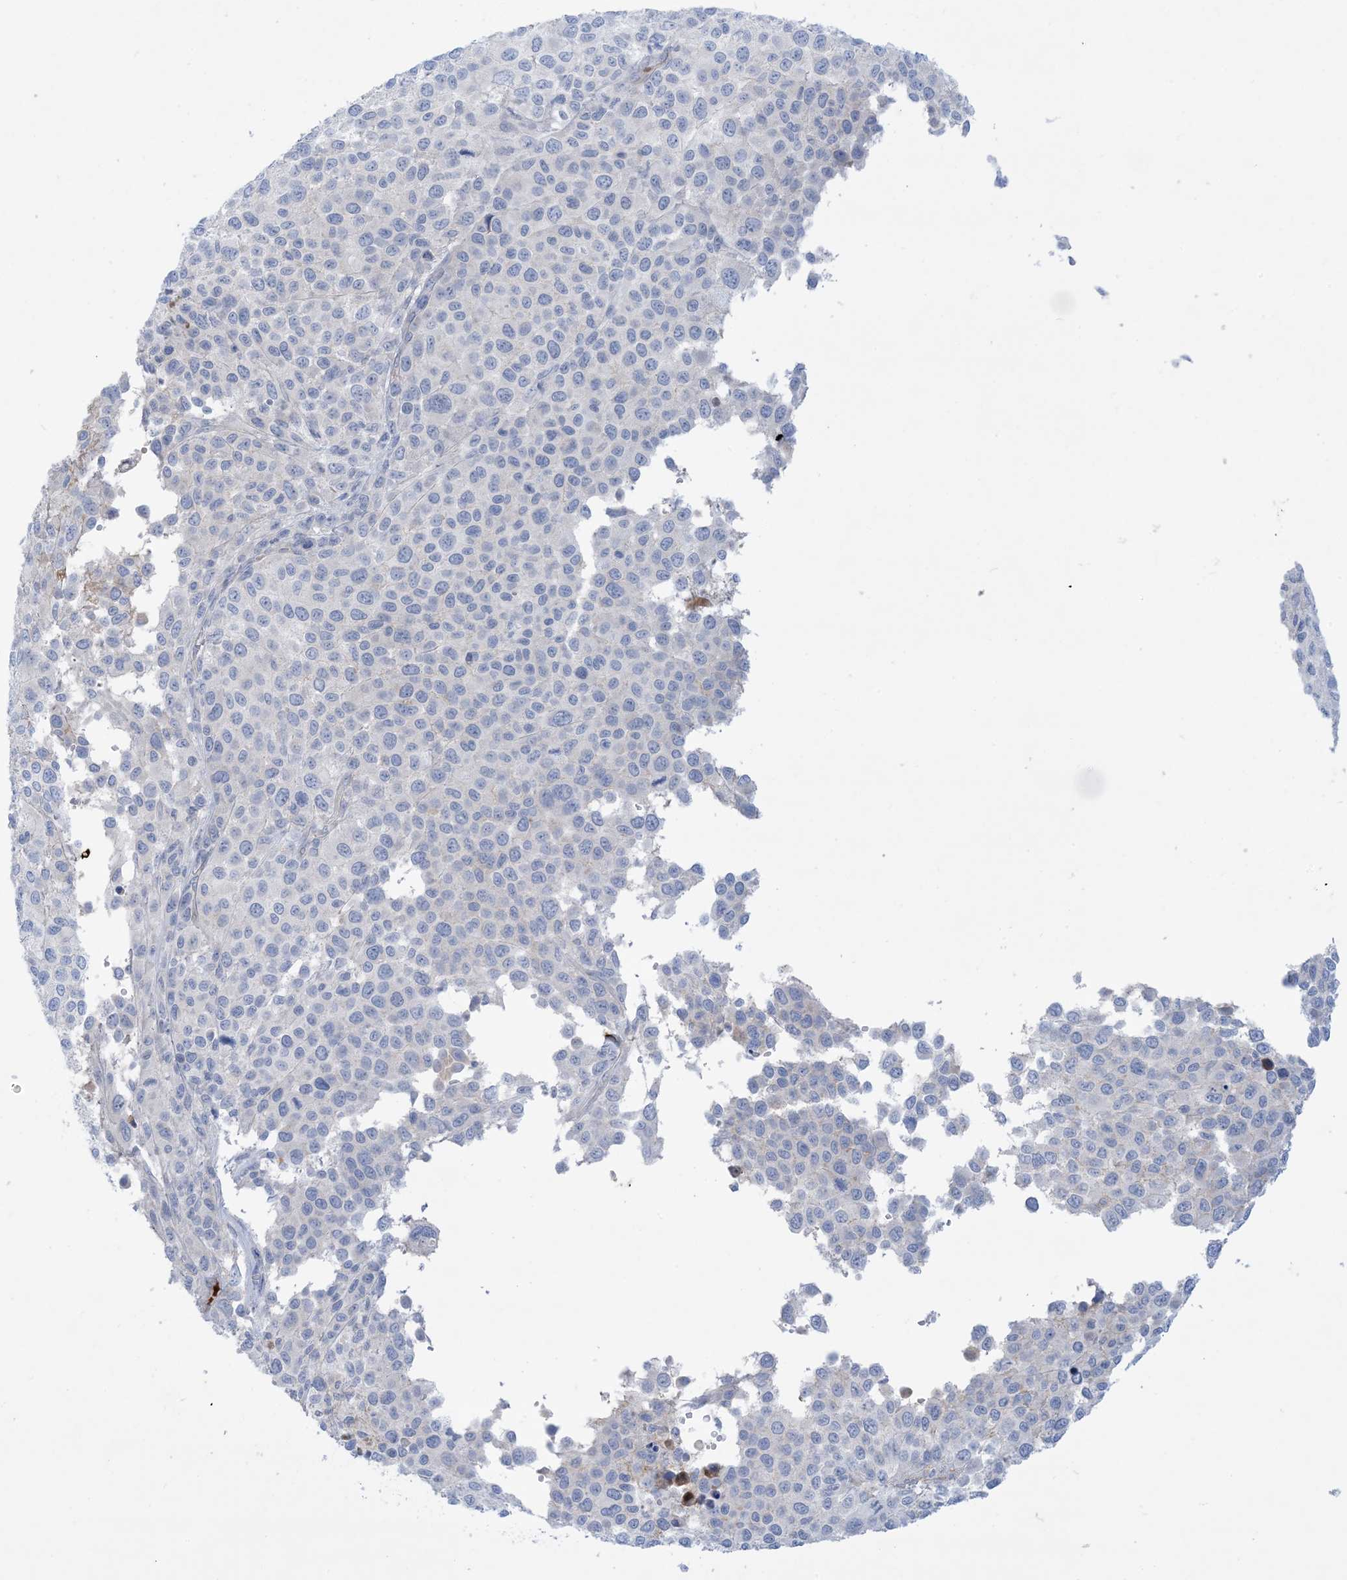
{"staining": {"intensity": "negative", "quantity": "none", "location": "none"}, "tissue": "melanoma", "cell_type": "Tumor cells", "image_type": "cancer", "snomed": [{"axis": "morphology", "description": "Malignant melanoma, NOS"}, {"axis": "topography", "description": "Skin of trunk"}], "caption": "Protein analysis of malignant melanoma shows no significant staining in tumor cells.", "gene": "ATP11C", "patient": {"sex": "male", "age": 71}}